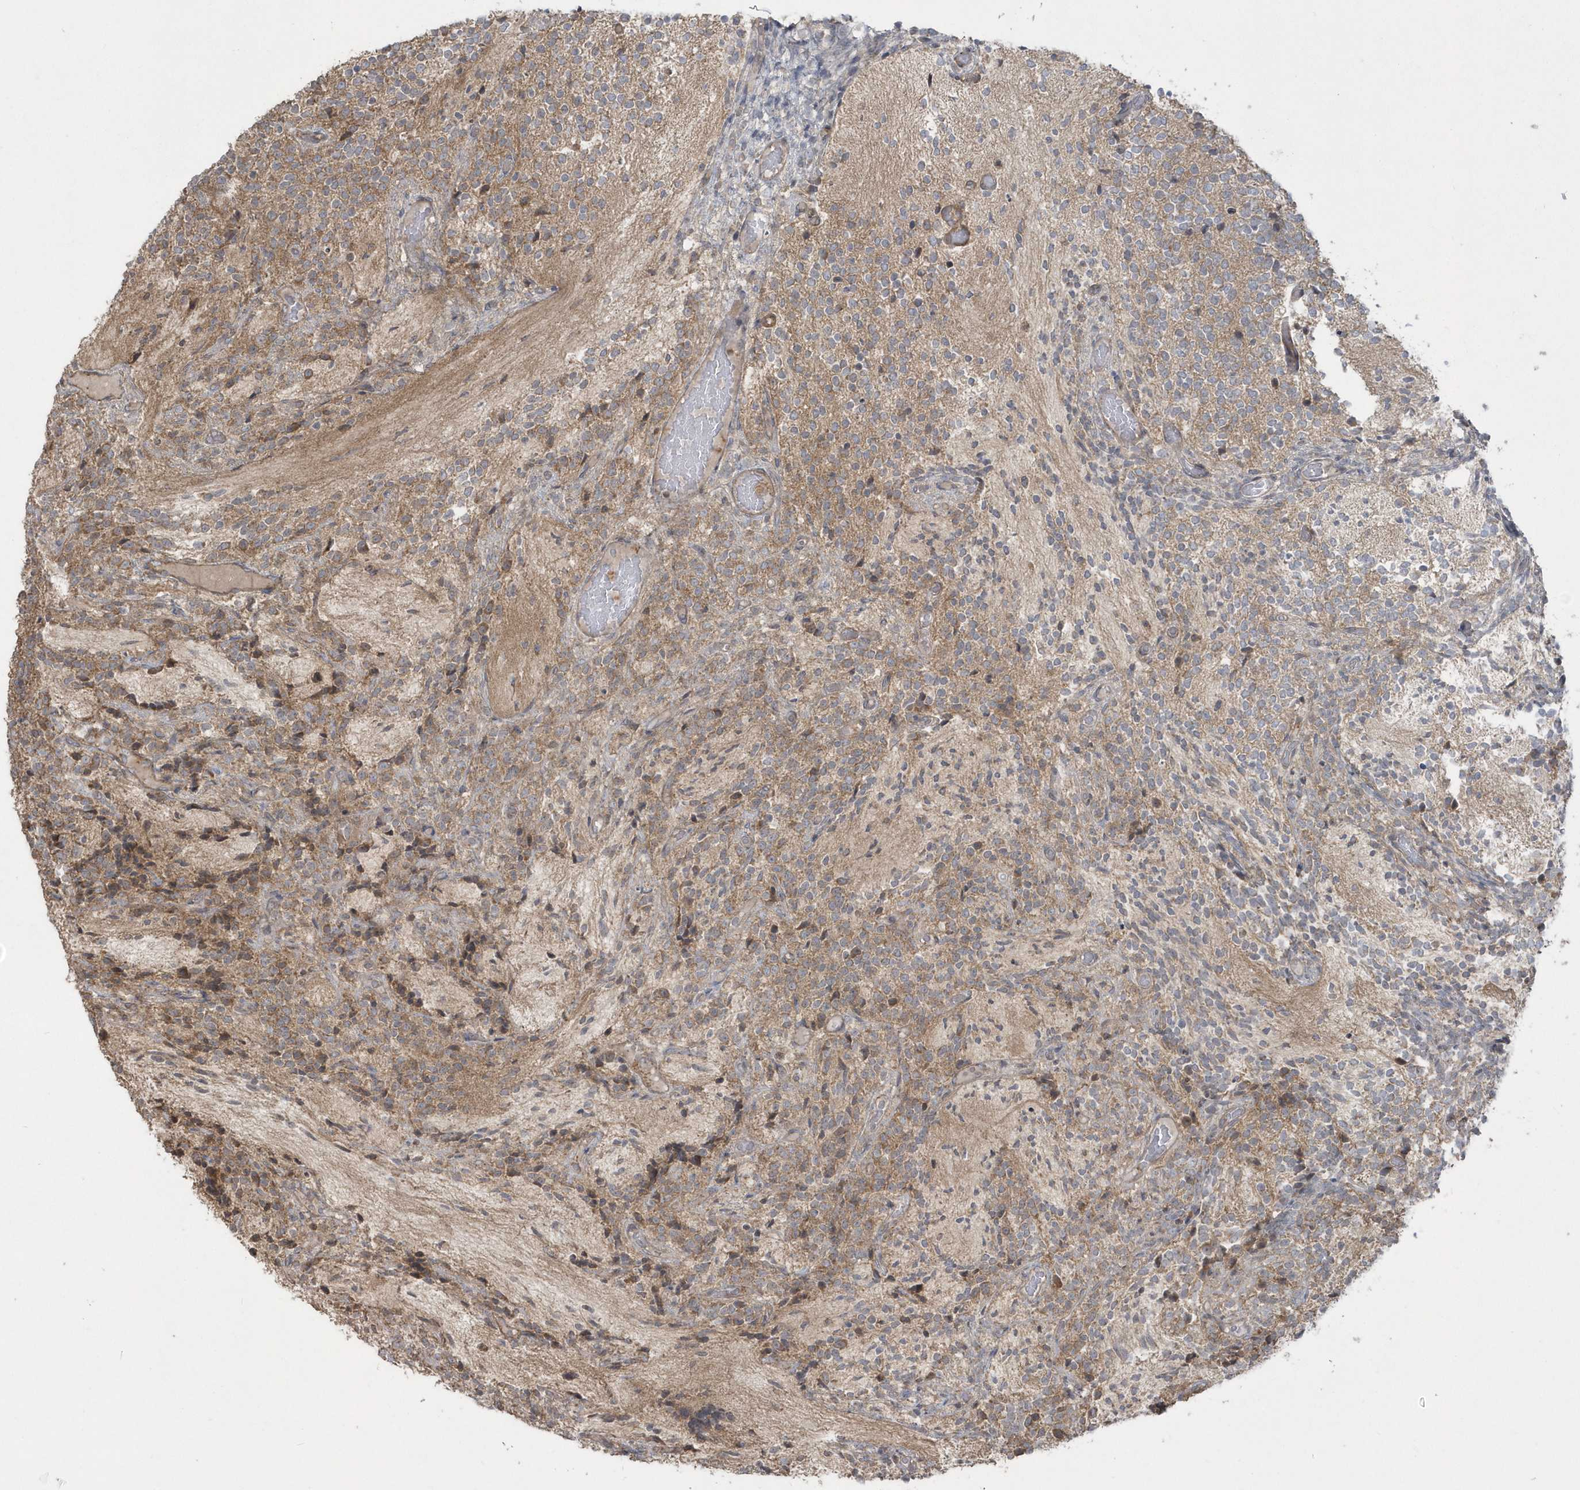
{"staining": {"intensity": "moderate", "quantity": "25%-75%", "location": "cytoplasmic/membranous"}, "tissue": "glioma", "cell_type": "Tumor cells", "image_type": "cancer", "snomed": [{"axis": "morphology", "description": "Glioma, malignant, Low grade"}, {"axis": "topography", "description": "Brain"}], "caption": "High-power microscopy captured an immunohistochemistry (IHC) photomicrograph of glioma, revealing moderate cytoplasmic/membranous positivity in approximately 25%-75% of tumor cells.", "gene": "ARMC8", "patient": {"sex": "female", "age": 1}}